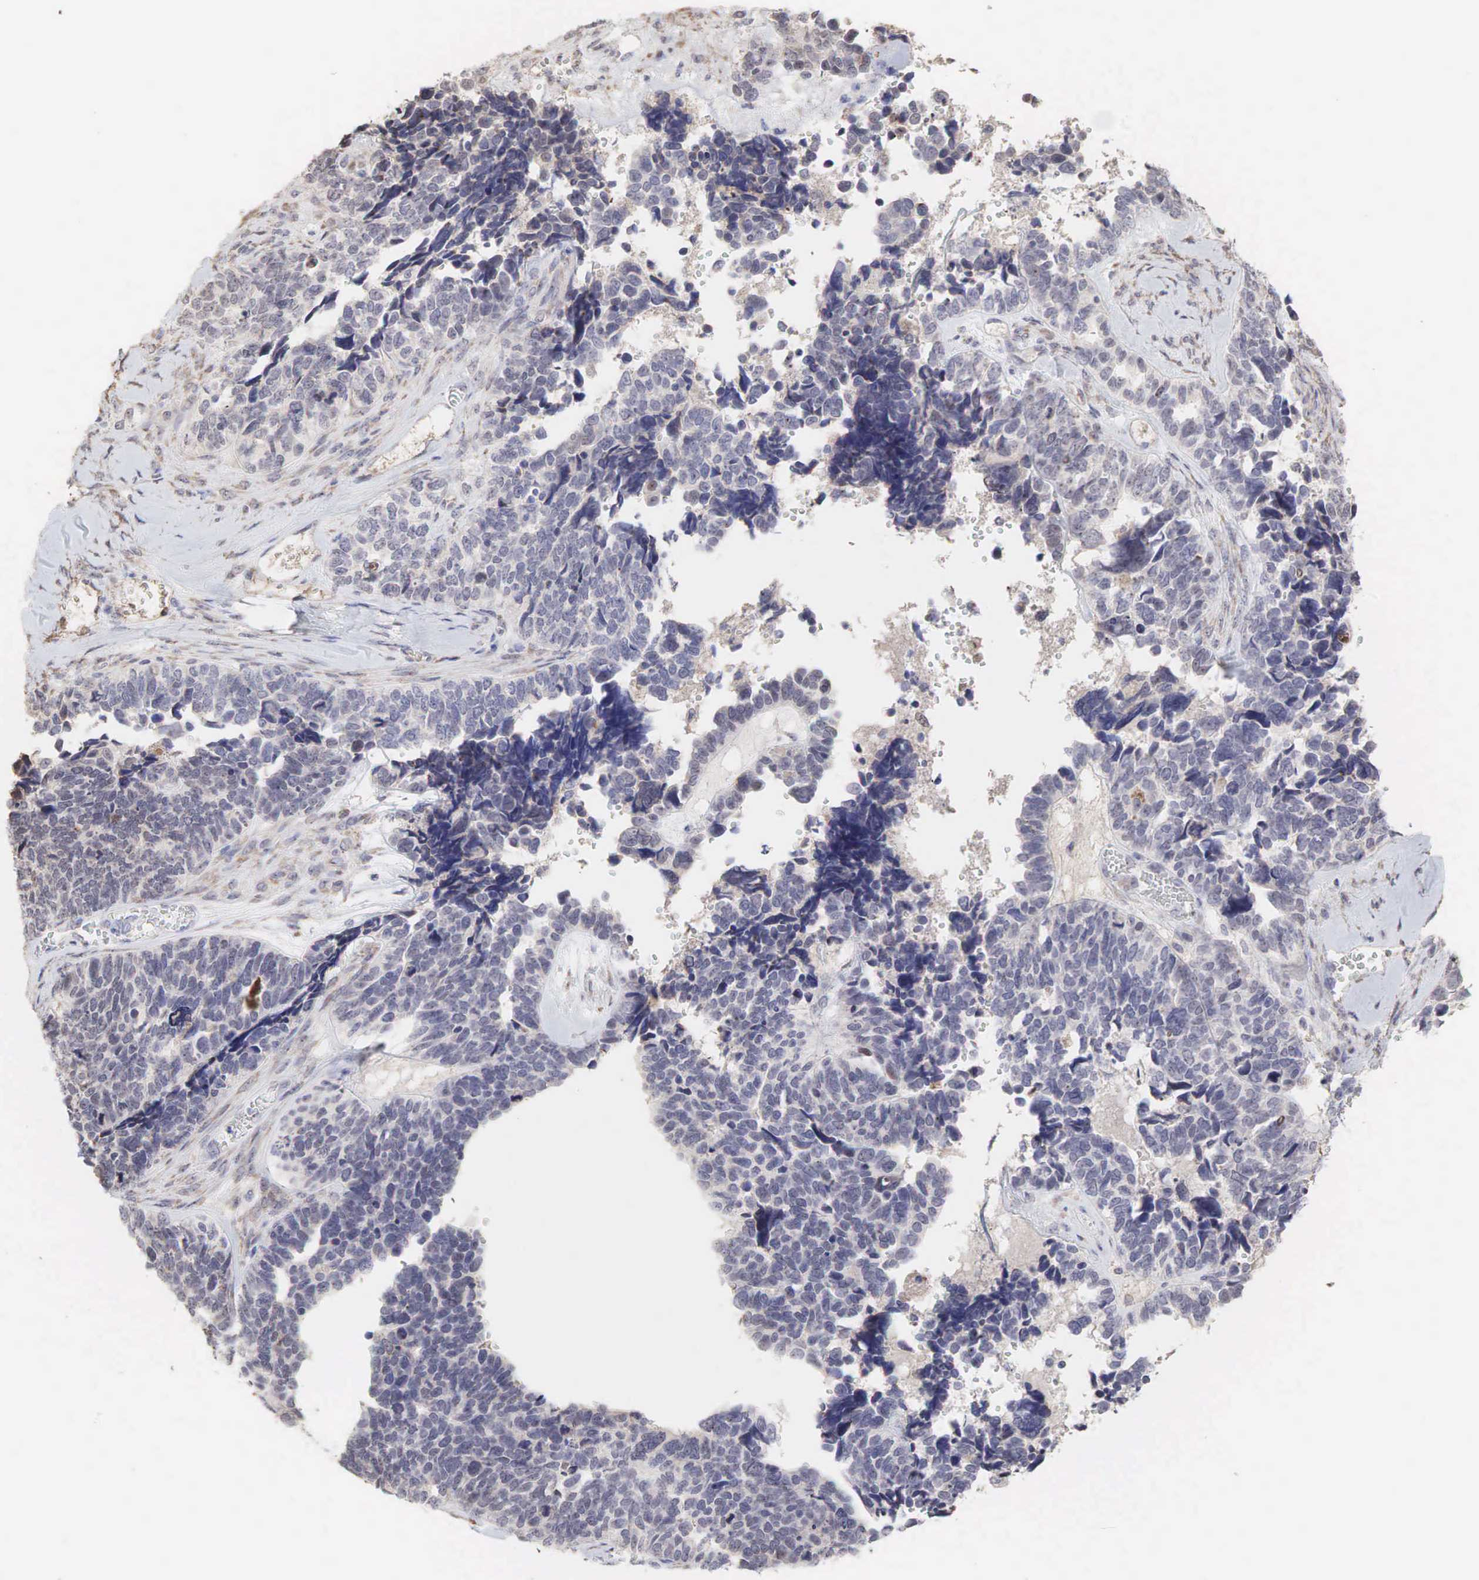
{"staining": {"intensity": "negative", "quantity": "none", "location": "none"}, "tissue": "ovarian cancer", "cell_type": "Tumor cells", "image_type": "cancer", "snomed": [{"axis": "morphology", "description": "Cystadenocarcinoma, serous, NOS"}, {"axis": "topography", "description": "Ovary"}], "caption": "The histopathology image reveals no significant staining in tumor cells of ovarian cancer. (DAB immunohistochemistry with hematoxylin counter stain).", "gene": "DKC1", "patient": {"sex": "female", "age": 77}}